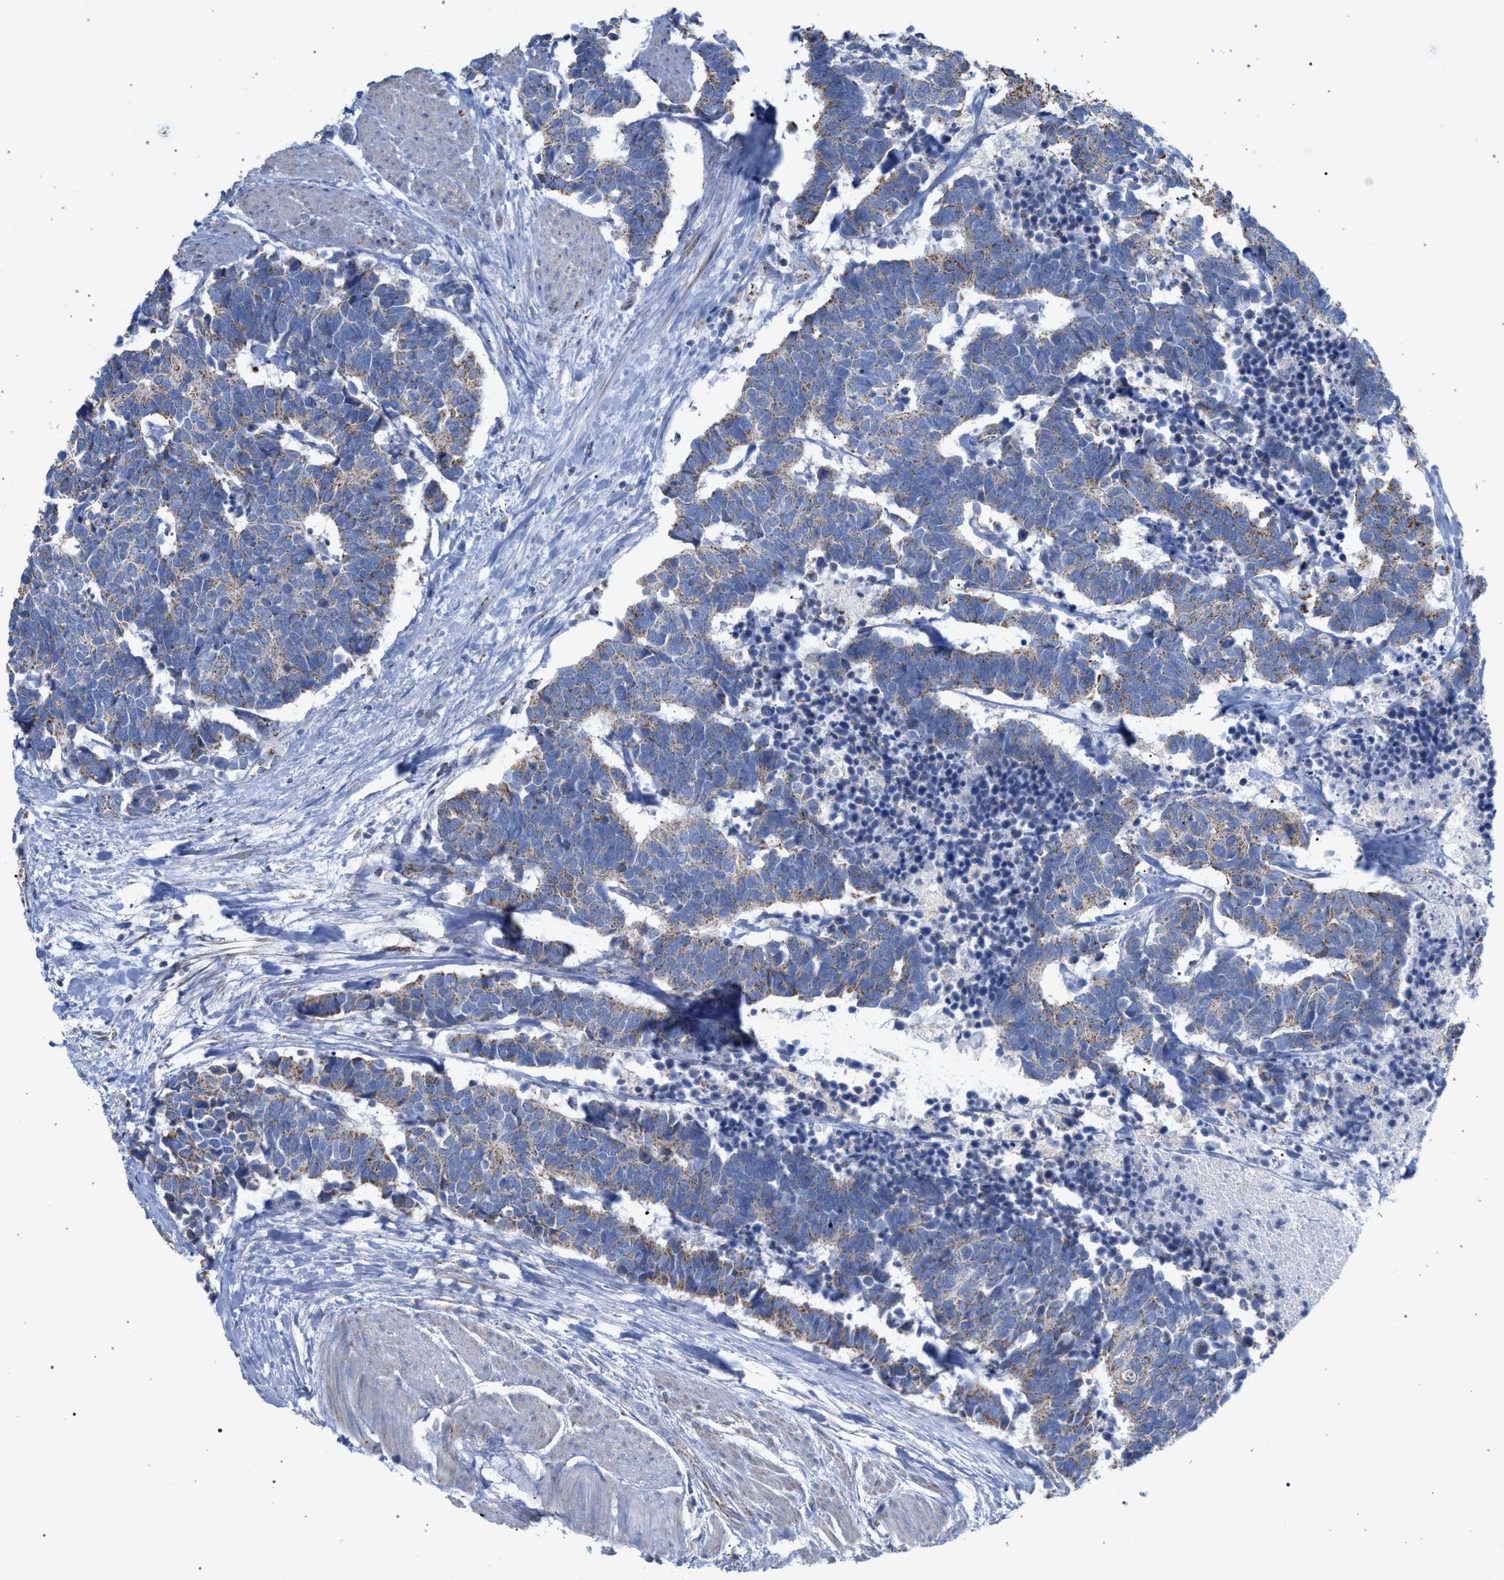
{"staining": {"intensity": "moderate", "quantity": ">75%", "location": "cytoplasmic/membranous"}, "tissue": "carcinoid", "cell_type": "Tumor cells", "image_type": "cancer", "snomed": [{"axis": "morphology", "description": "Carcinoma, NOS"}, {"axis": "morphology", "description": "Carcinoid, malignant, NOS"}, {"axis": "topography", "description": "Urinary bladder"}], "caption": "An image of human carcinoid stained for a protein demonstrates moderate cytoplasmic/membranous brown staining in tumor cells. (brown staining indicates protein expression, while blue staining denotes nuclei).", "gene": "ECI2", "patient": {"sex": "male", "age": 57}}